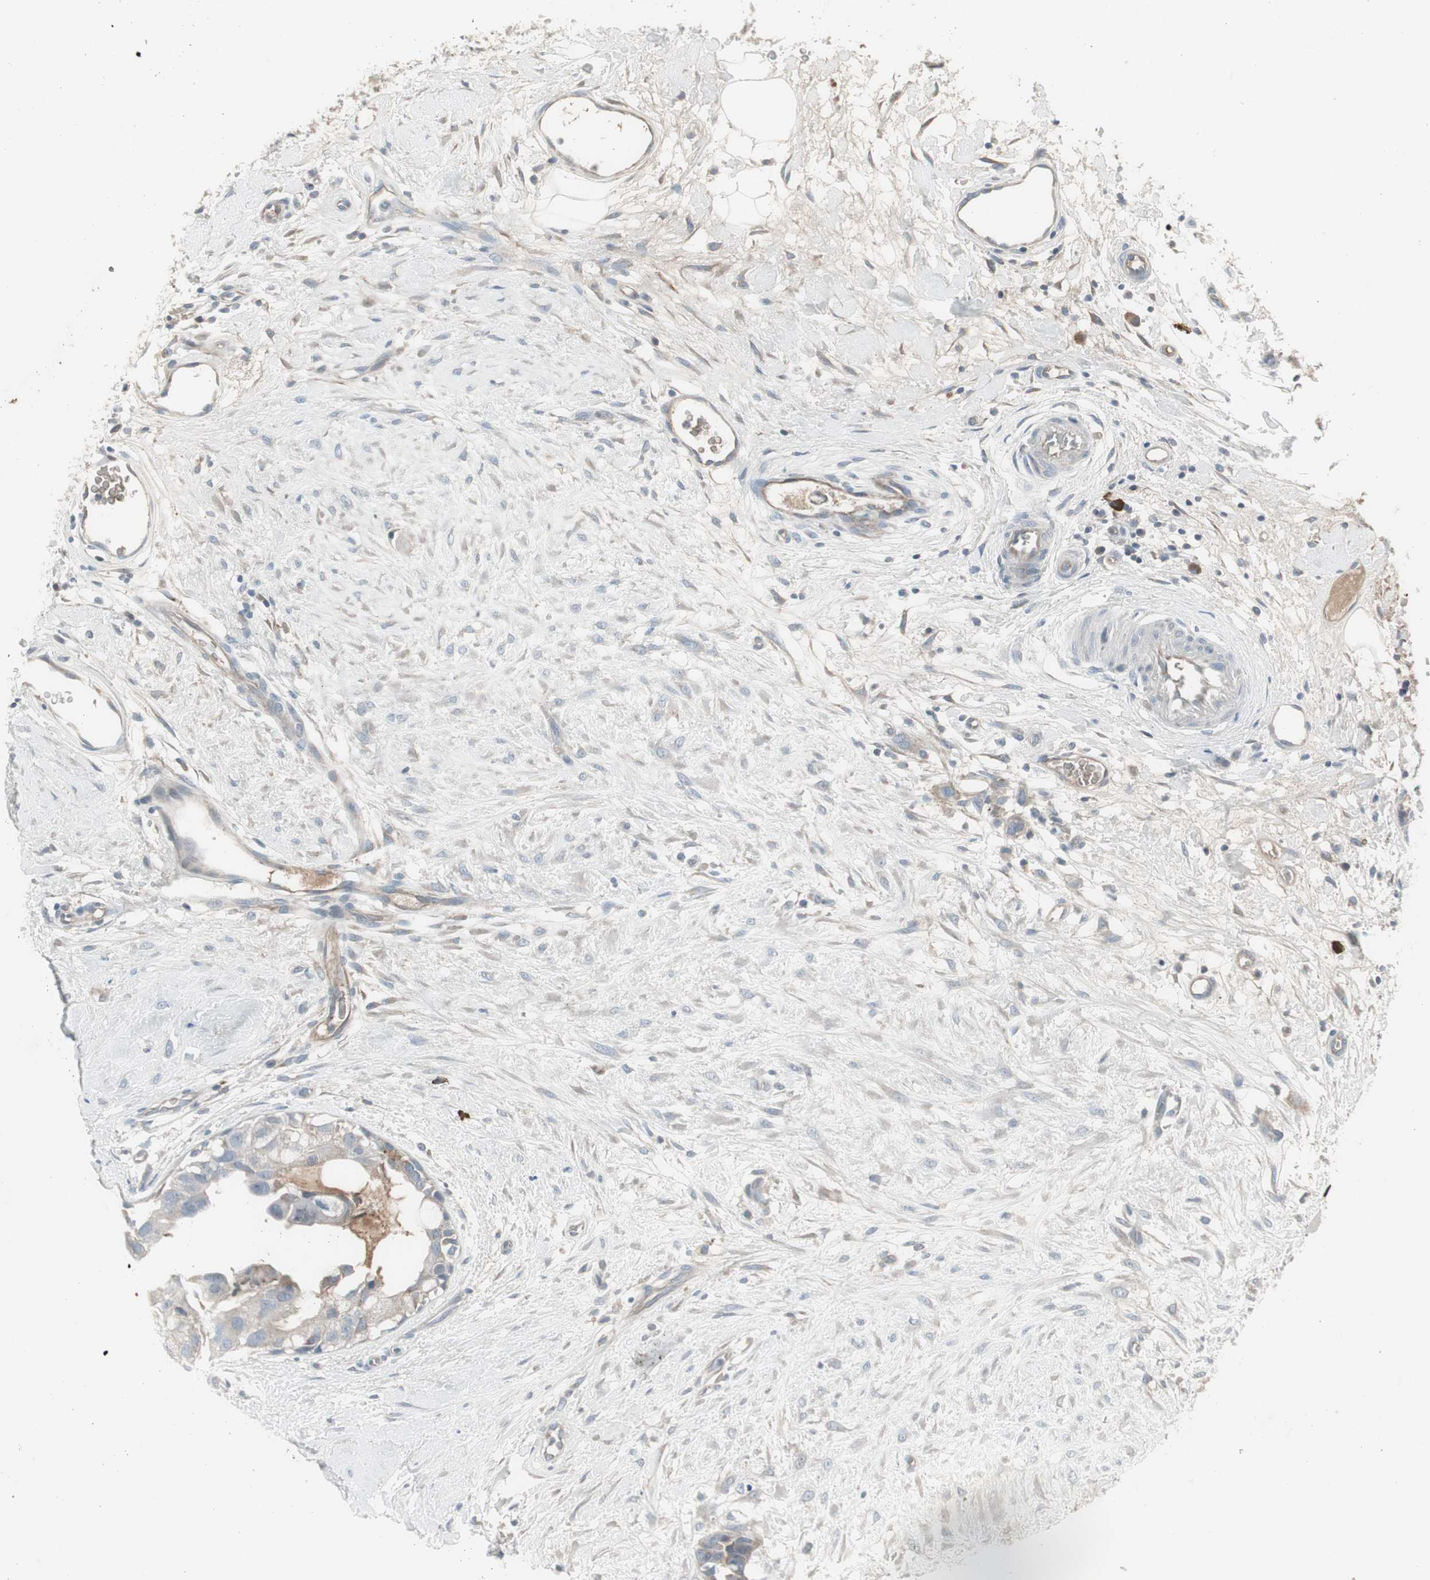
{"staining": {"intensity": "weak", "quantity": "<25%", "location": "cytoplasmic/membranous"}, "tissue": "breast cancer", "cell_type": "Tumor cells", "image_type": "cancer", "snomed": [{"axis": "morphology", "description": "Duct carcinoma"}, {"axis": "topography", "description": "Breast"}], "caption": "Immunohistochemistry of human breast cancer (intraductal carcinoma) demonstrates no staining in tumor cells.", "gene": "ZSCAN32", "patient": {"sex": "female", "age": 40}}